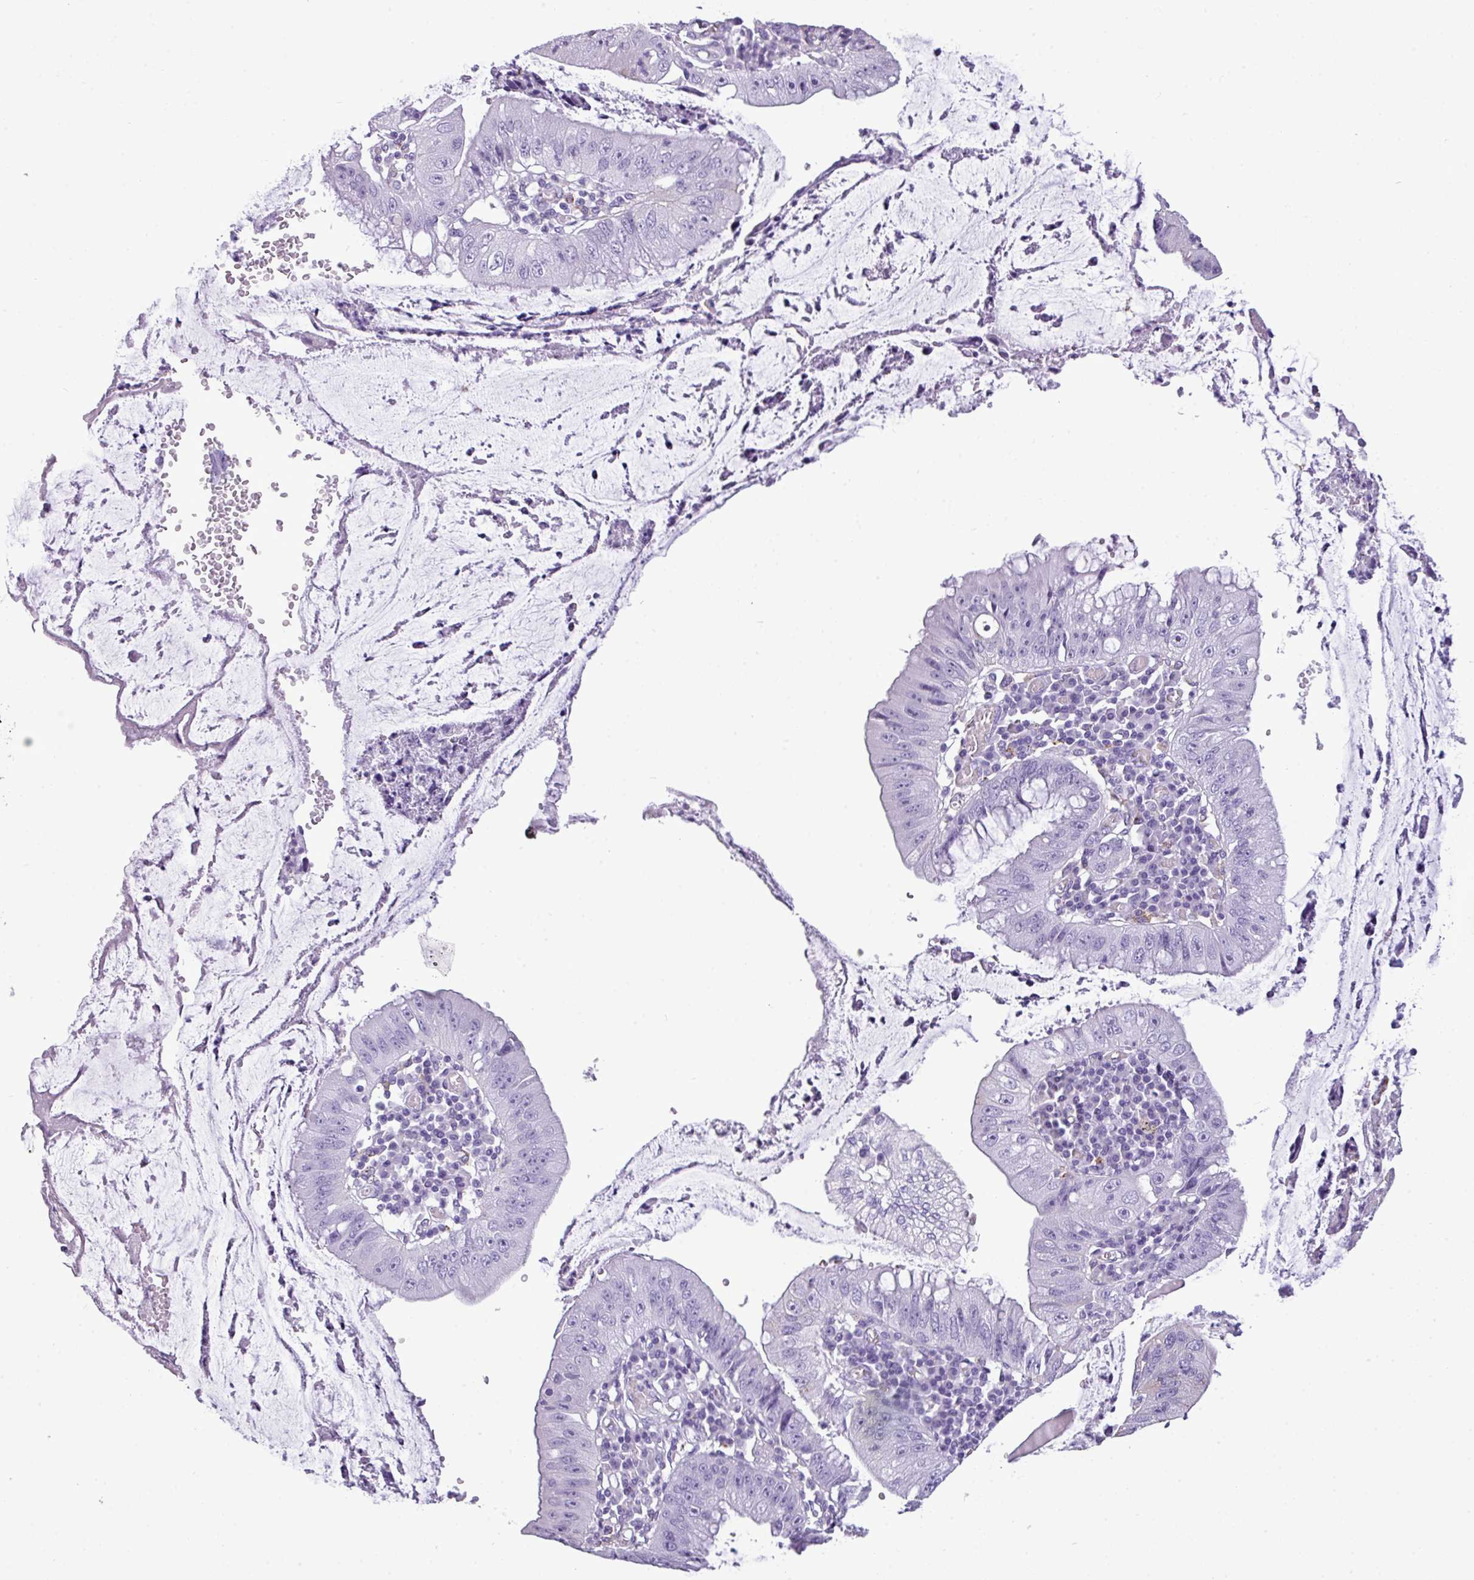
{"staining": {"intensity": "negative", "quantity": "none", "location": "none"}, "tissue": "stomach cancer", "cell_type": "Tumor cells", "image_type": "cancer", "snomed": [{"axis": "morphology", "description": "Adenocarcinoma, NOS"}, {"axis": "topography", "description": "Stomach"}], "caption": "The micrograph displays no staining of tumor cells in adenocarcinoma (stomach).", "gene": "RBMXL2", "patient": {"sex": "male", "age": 59}}